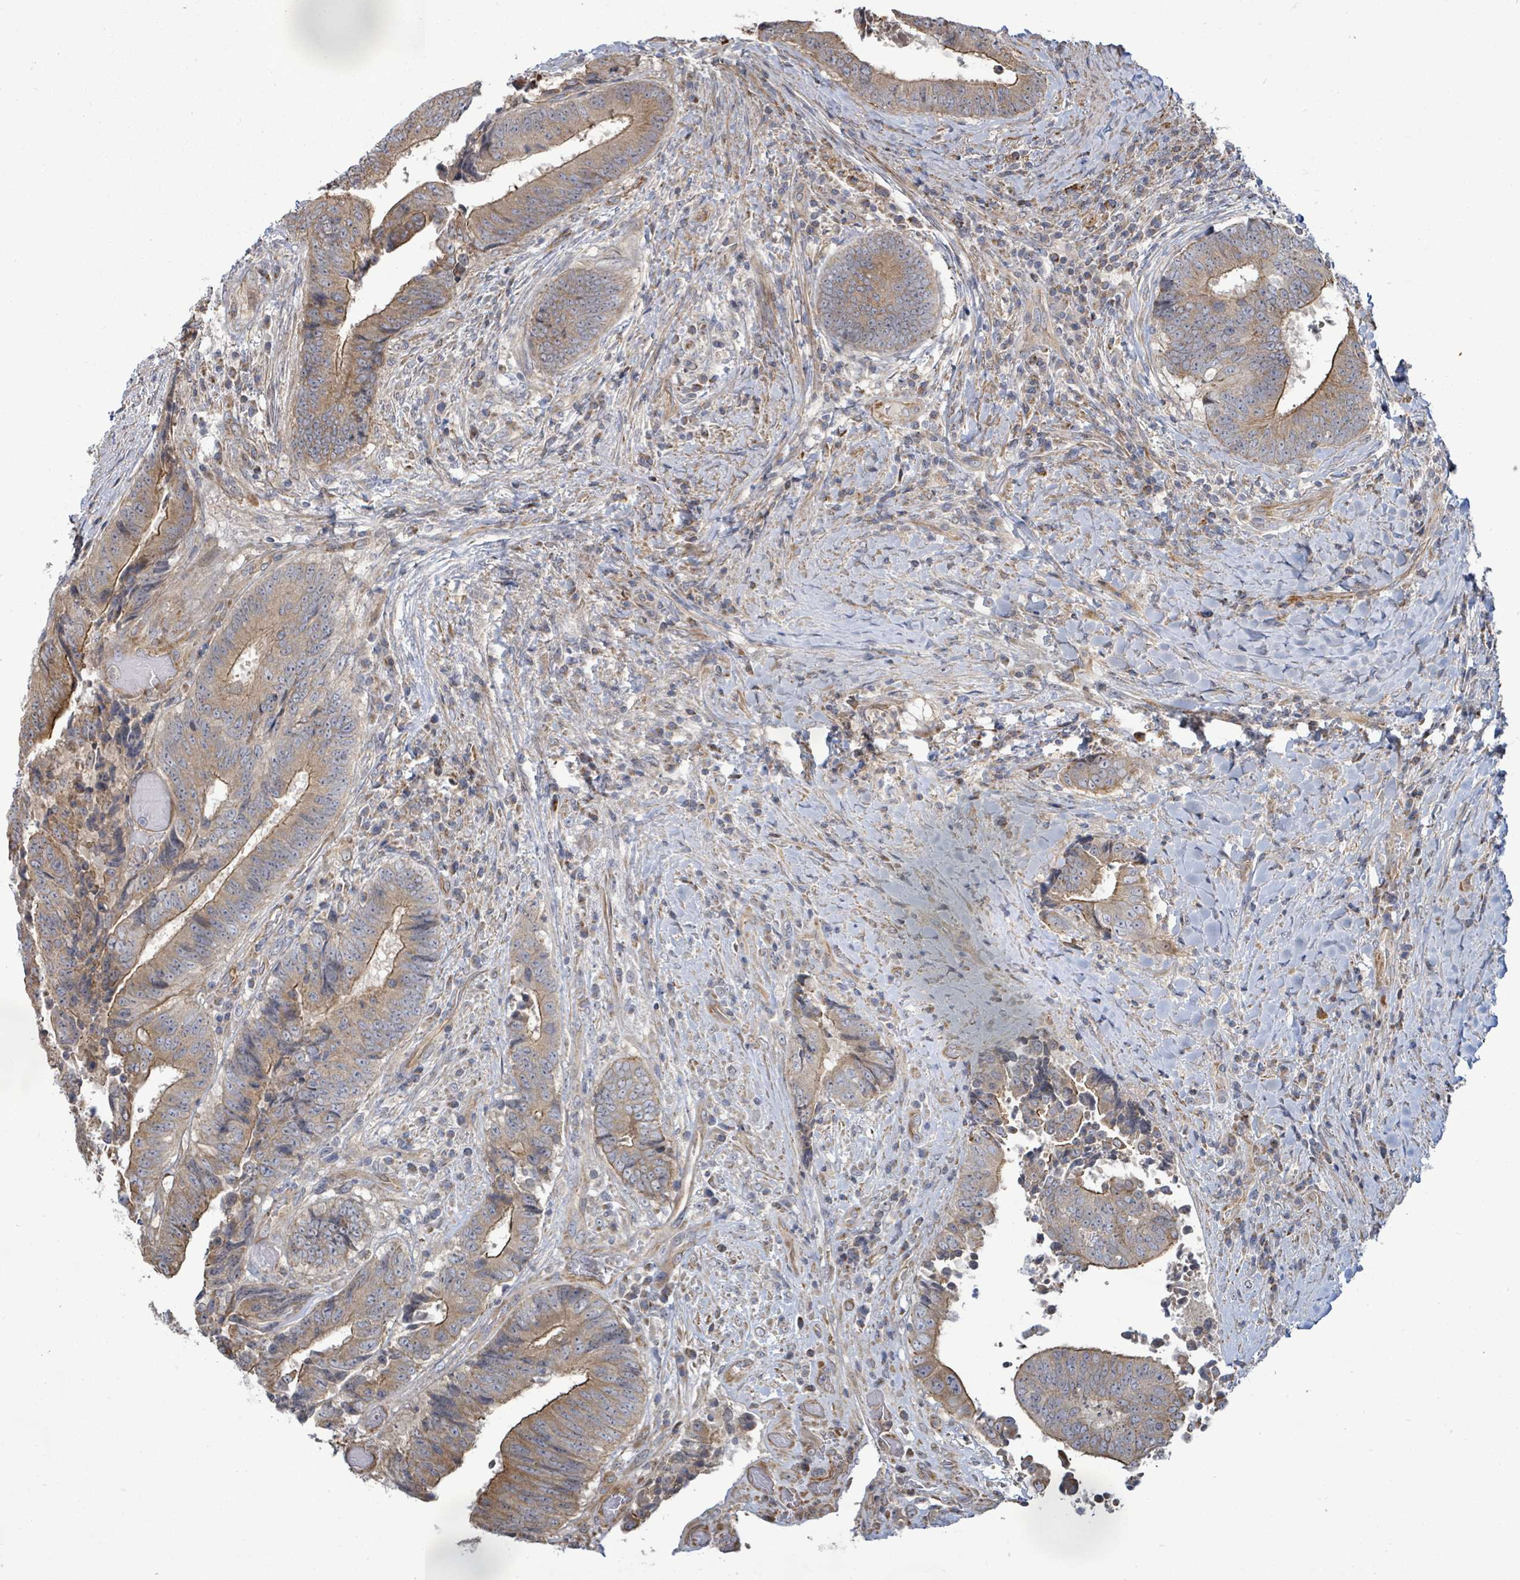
{"staining": {"intensity": "moderate", "quantity": ">75%", "location": "cytoplasmic/membranous"}, "tissue": "colorectal cancer", "cell_type": "Tumor cells", "image_type": "cancer", "snomed": [{"axis": "morphology", "description": "Adenocarcinoma, NOS"}, {"axis": "topography", "description": "Rectum"}], "caption": "DAB (3,3'-diaminobenzidine) immunohistochemical staining of colorectal adenocarcinoma reveals moderate cytoplasmic/membranous protein expression in approximately >75% of tumor cells.", "gene": "KBTBD11", "patient": {"sex": "male", "age": 72}}